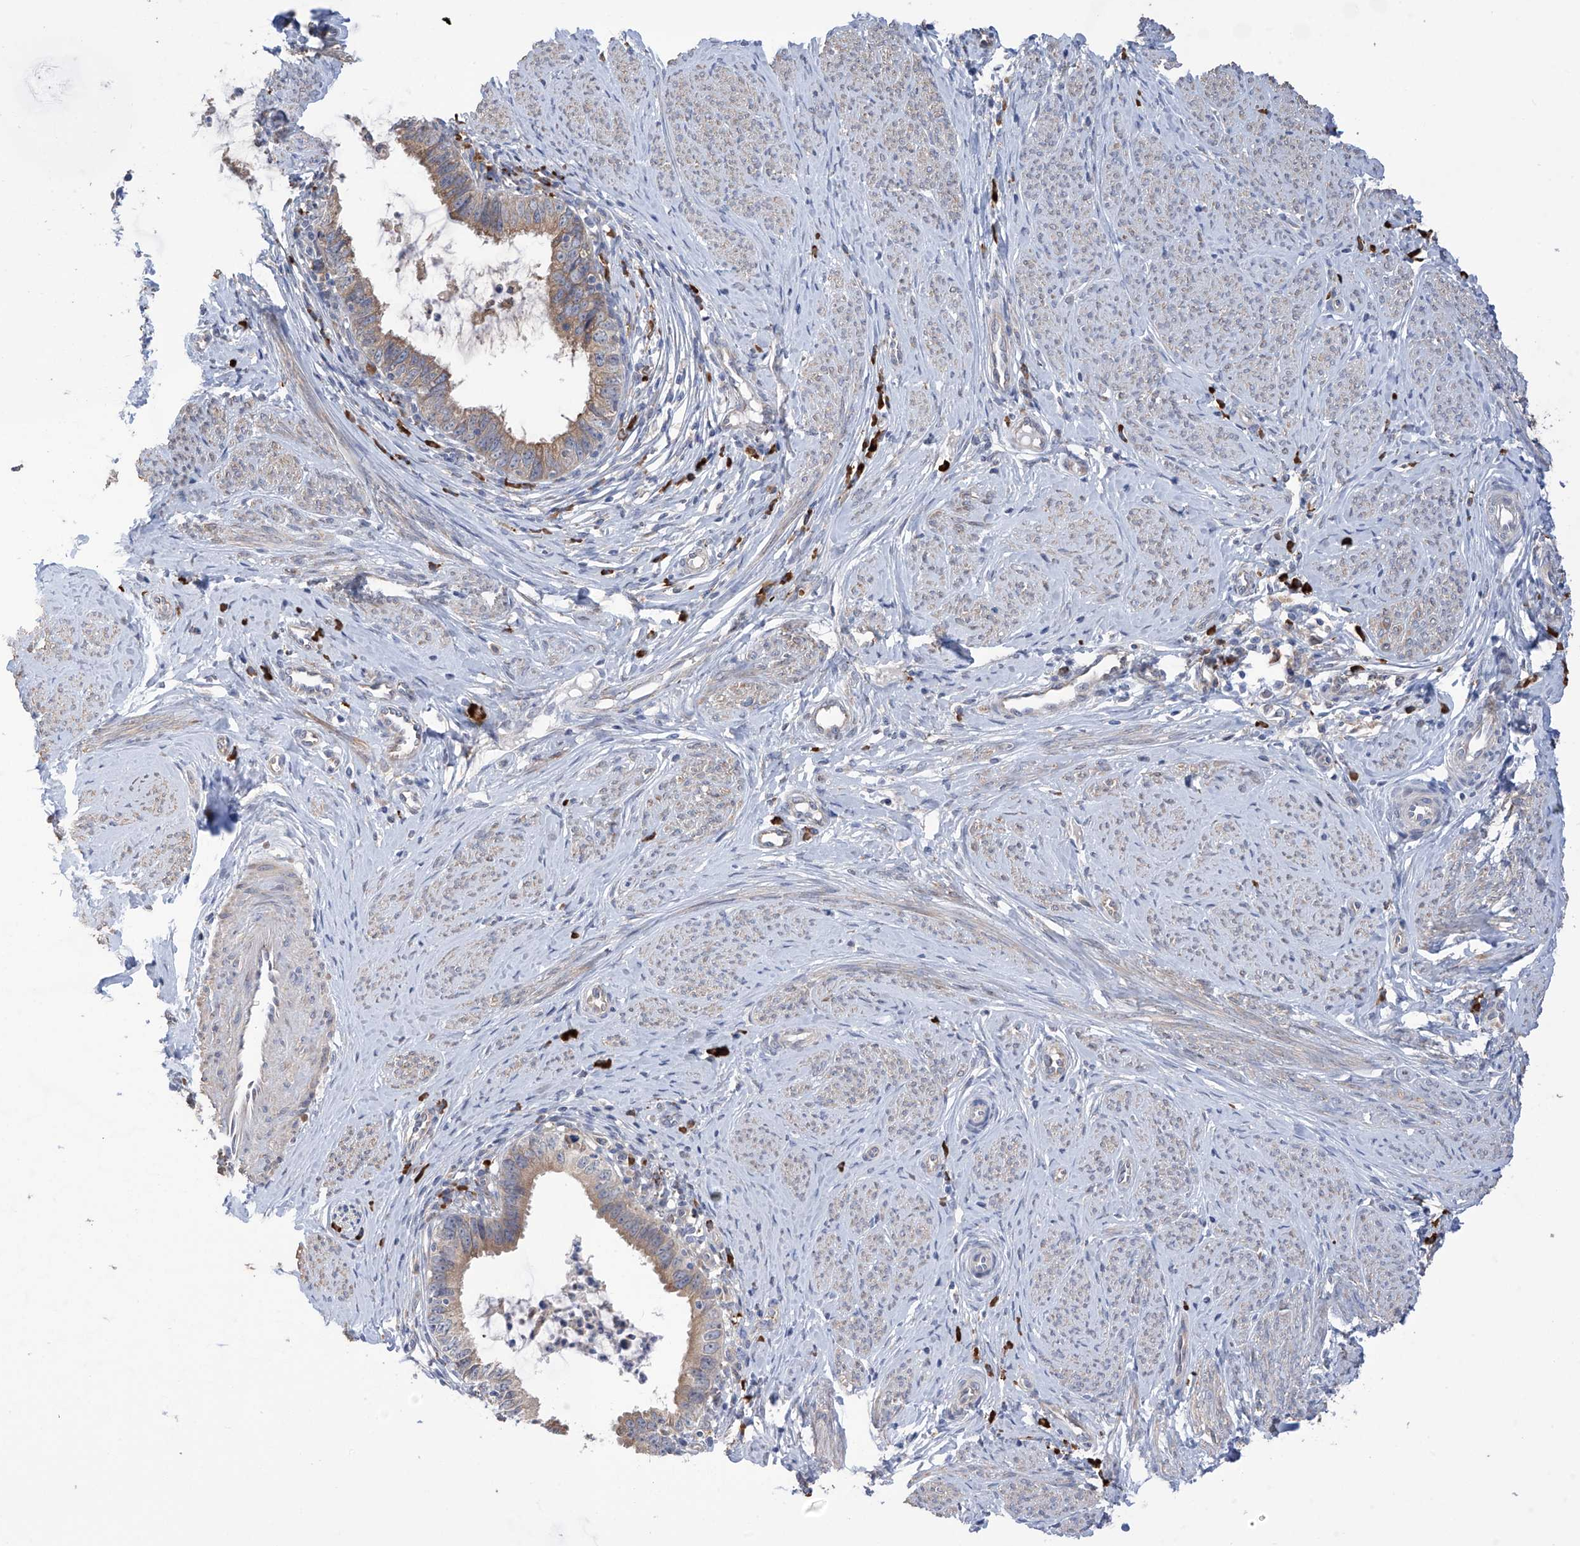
{"staining": {"intensity": "moderate", "quantity": "<25%", "location": "cytoplasmic/membranous"}, "tissue": "cervical cancer", "cell_type": "Tumor cells", "image_type": "cancer", "snomed": [{"axis": "morphology", "description": "Adenocarcinoma, NOS"}, {"axis": "topography", "description": "Cervix"}], "caption": "Immunohistochemistry (IHC) of human cervical cancer (adenocarcinoma) demonstrates low levels of moderate cytoplasmic/membranous staining in about <25% of tumor cells.", "gene": "REC8", "patient": {"sex": "female", "age": 36}}